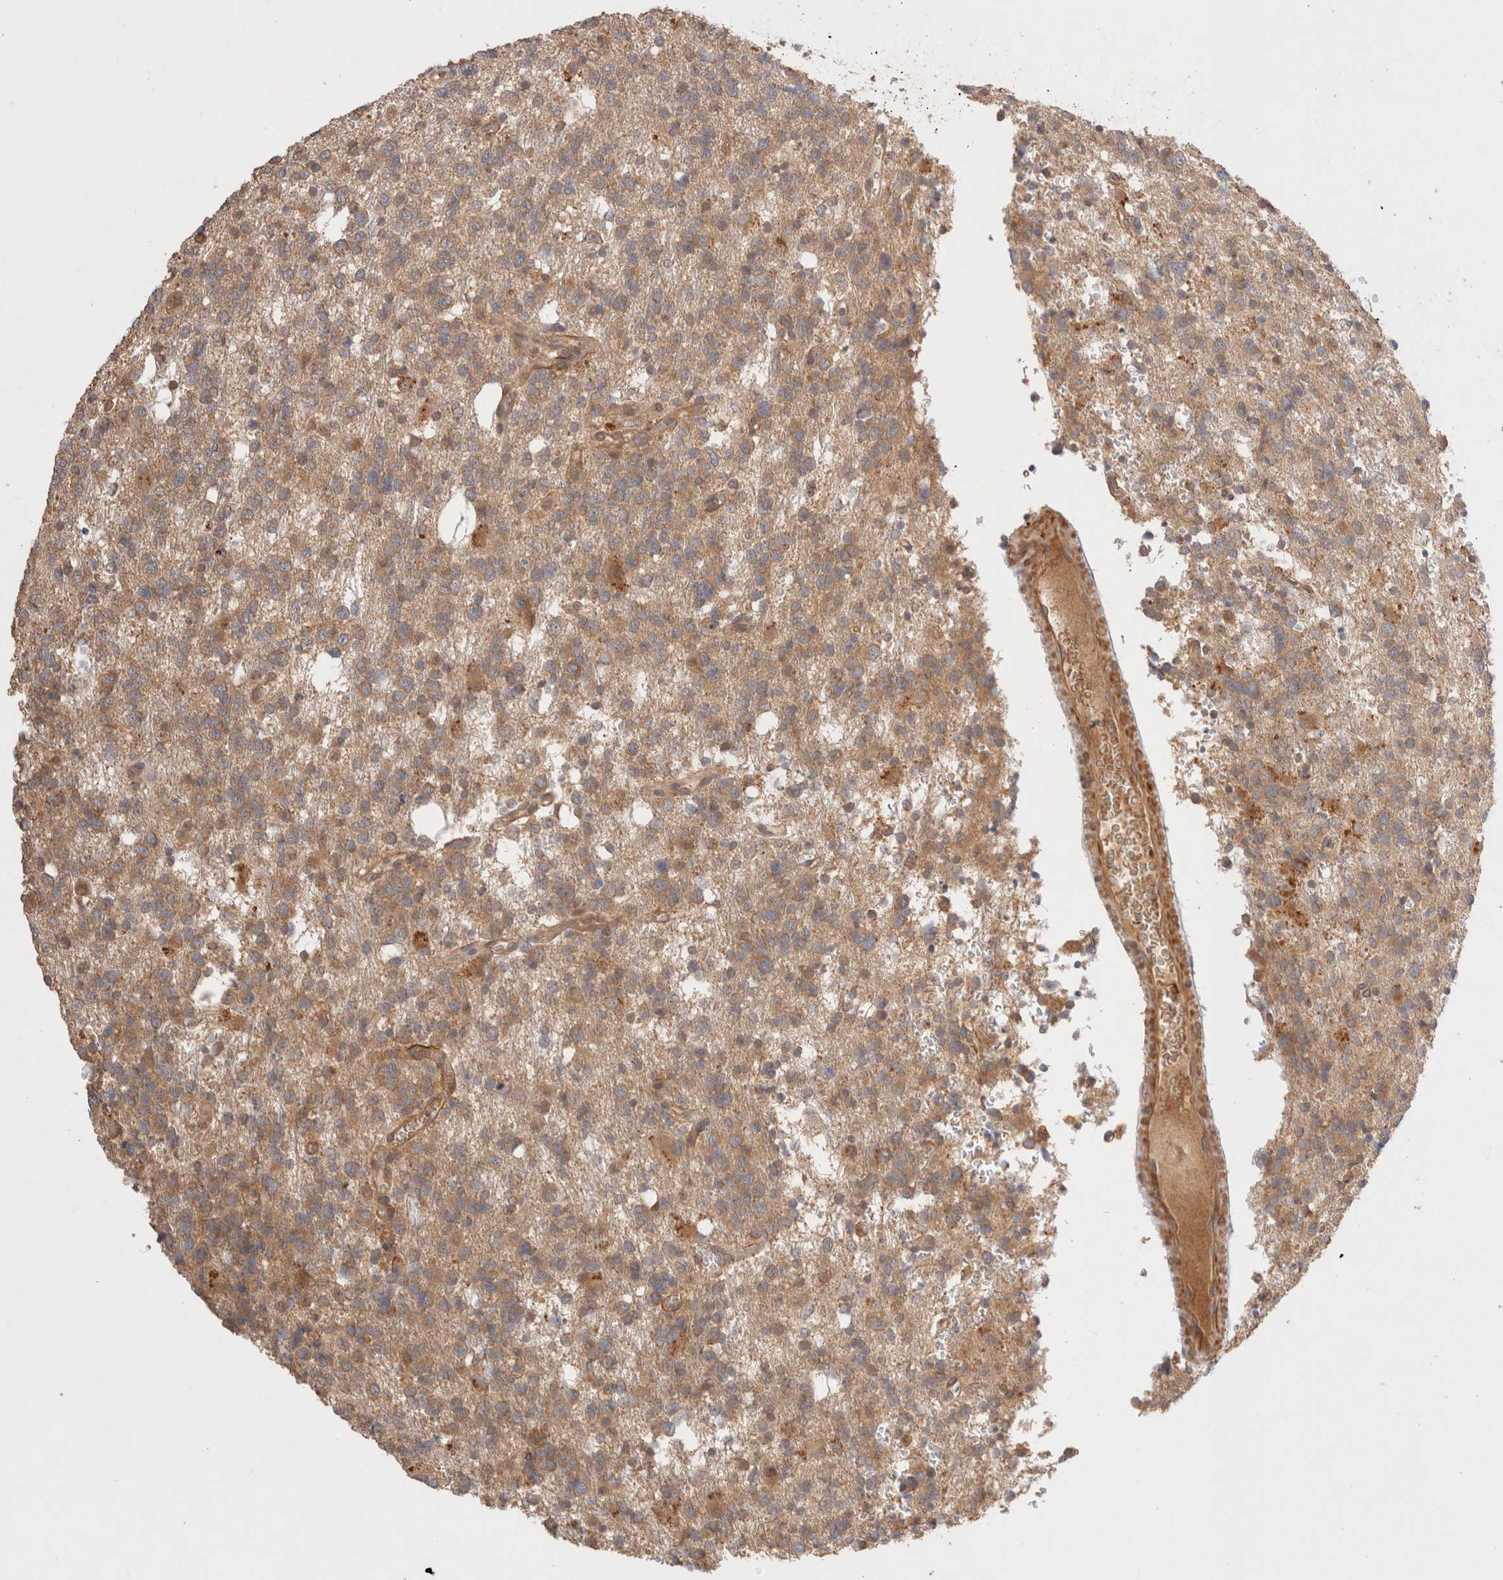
{"staining": {"intensity": "moderate", "quantity": ">75%", "location": "cytoplasmic/membranous"}, "tissue": "glioma", "cell_type": "Tumor cells", "image_type": "cancer", "snomed": [{"axis": "morphology", "description": "Glioma, malignant, High grade"}, {"axis": "topography", "description": "Brain"}], "caption": "DAB immunohistochemical staining of high-grade glioma (malignant) demonstrates moderate cytoplasmic/membranous protein expression in approximately >75% of tumor cells. (brown staining indicates protein expression, while blue staining denotes nuclei).", "gene": "CARNMT1", "patient": {"sex": "female", "age": 62}}